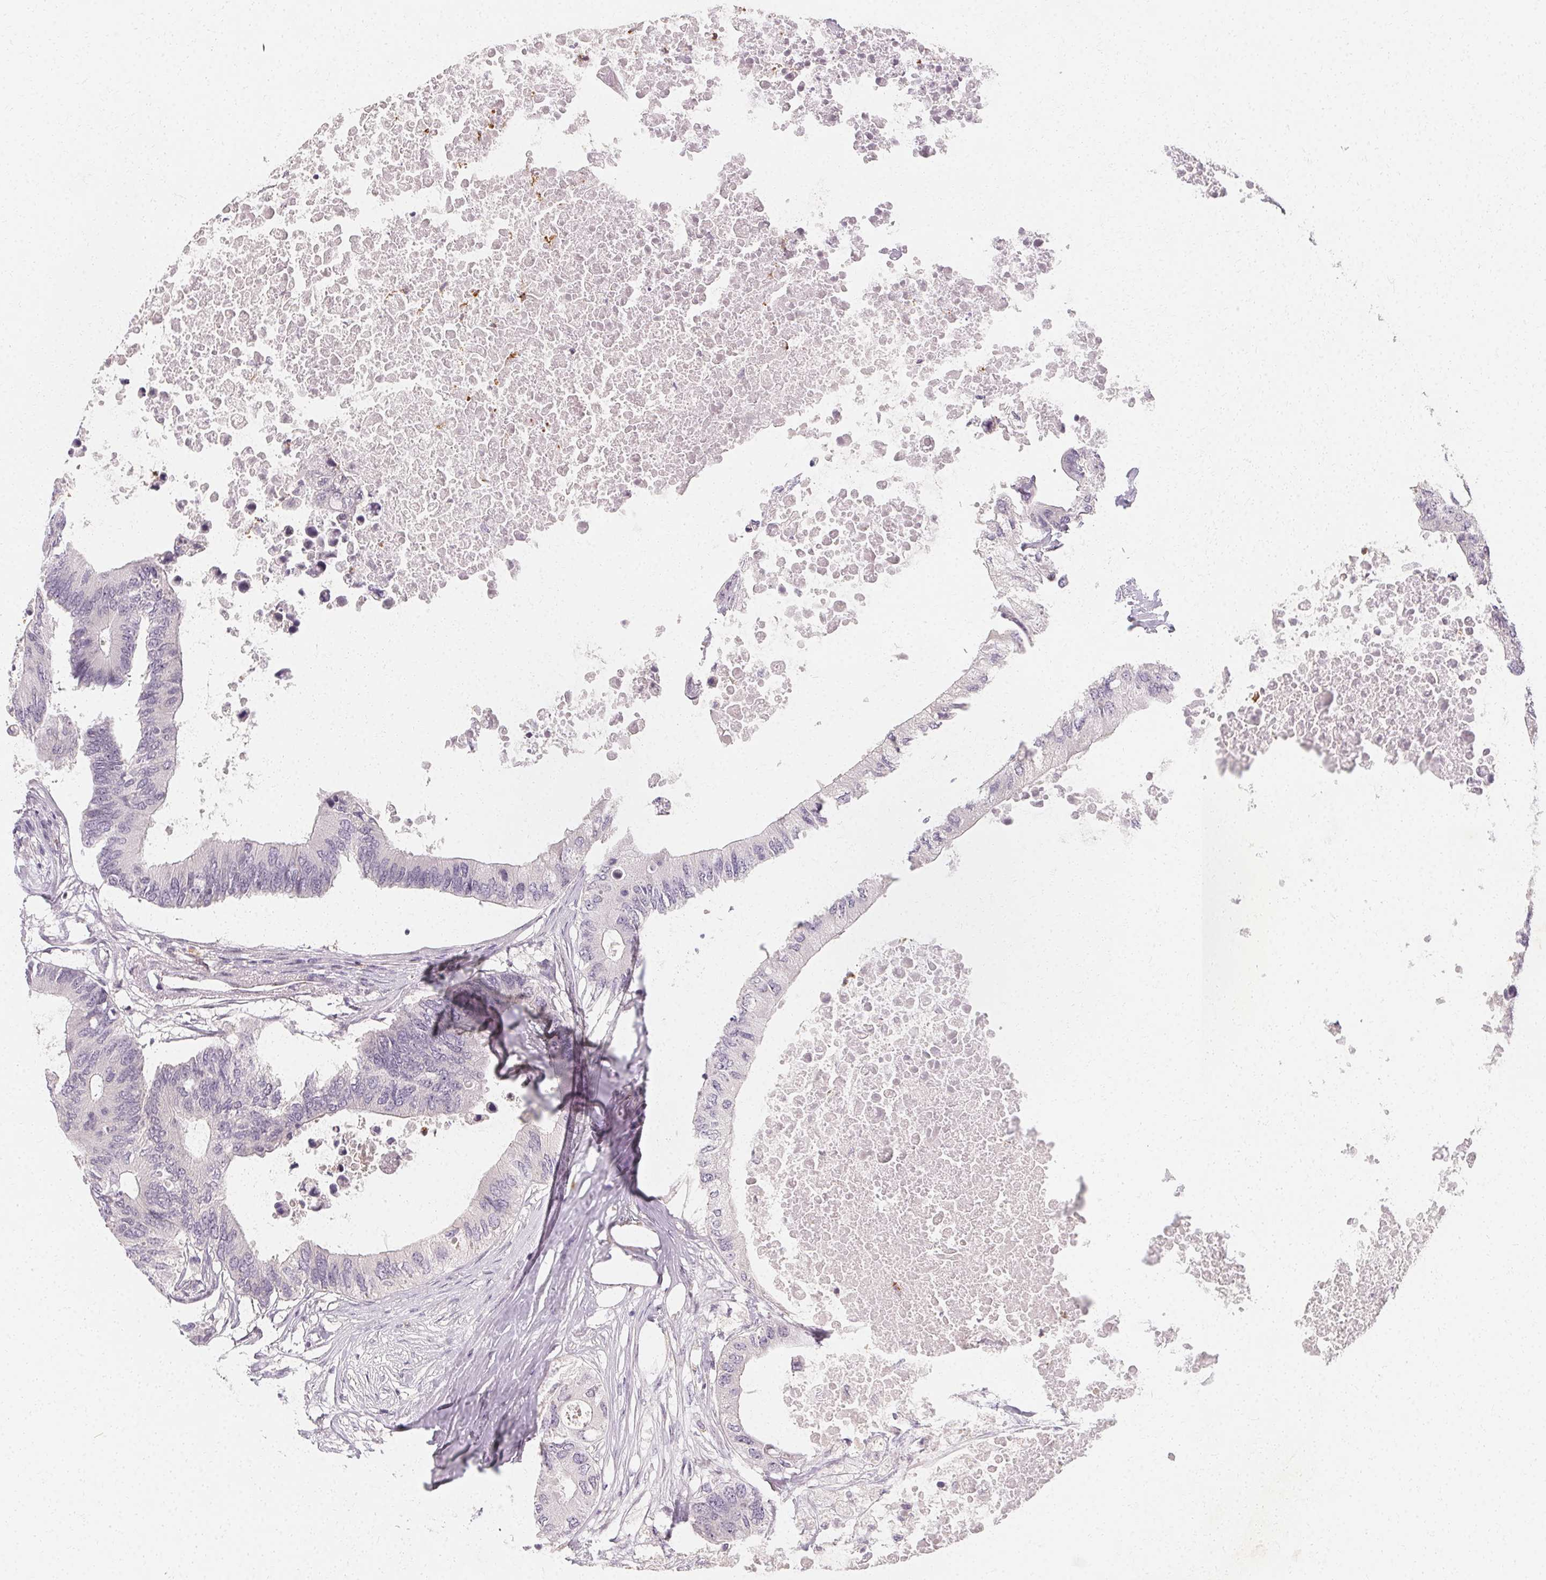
{"staining": {"intensity": "negative", "quantity": "none", "location": "none"}, "tissue": "colorectal cancer", "cell_type": "Tumor cells", "image_type": "cancer", "snomed": [{"axis": "morphology", "description": "Adenocarcinoma, NOS"}, {"axis": "topography", "description": "Colon"}], "caption": "This photomicrograph is of colorectal adenocarcinoma stained with immunohistochemistry (IHC) to label a protein in brown with the nuclei are counter-stained blue. There is no staining in tumor cells. (DAB immunohistochemistry (IHC) visualized using brightfield microscopy, high magnification).", "gene": "CLCNKB", "patient": {"sex": "male", "age": 71}}